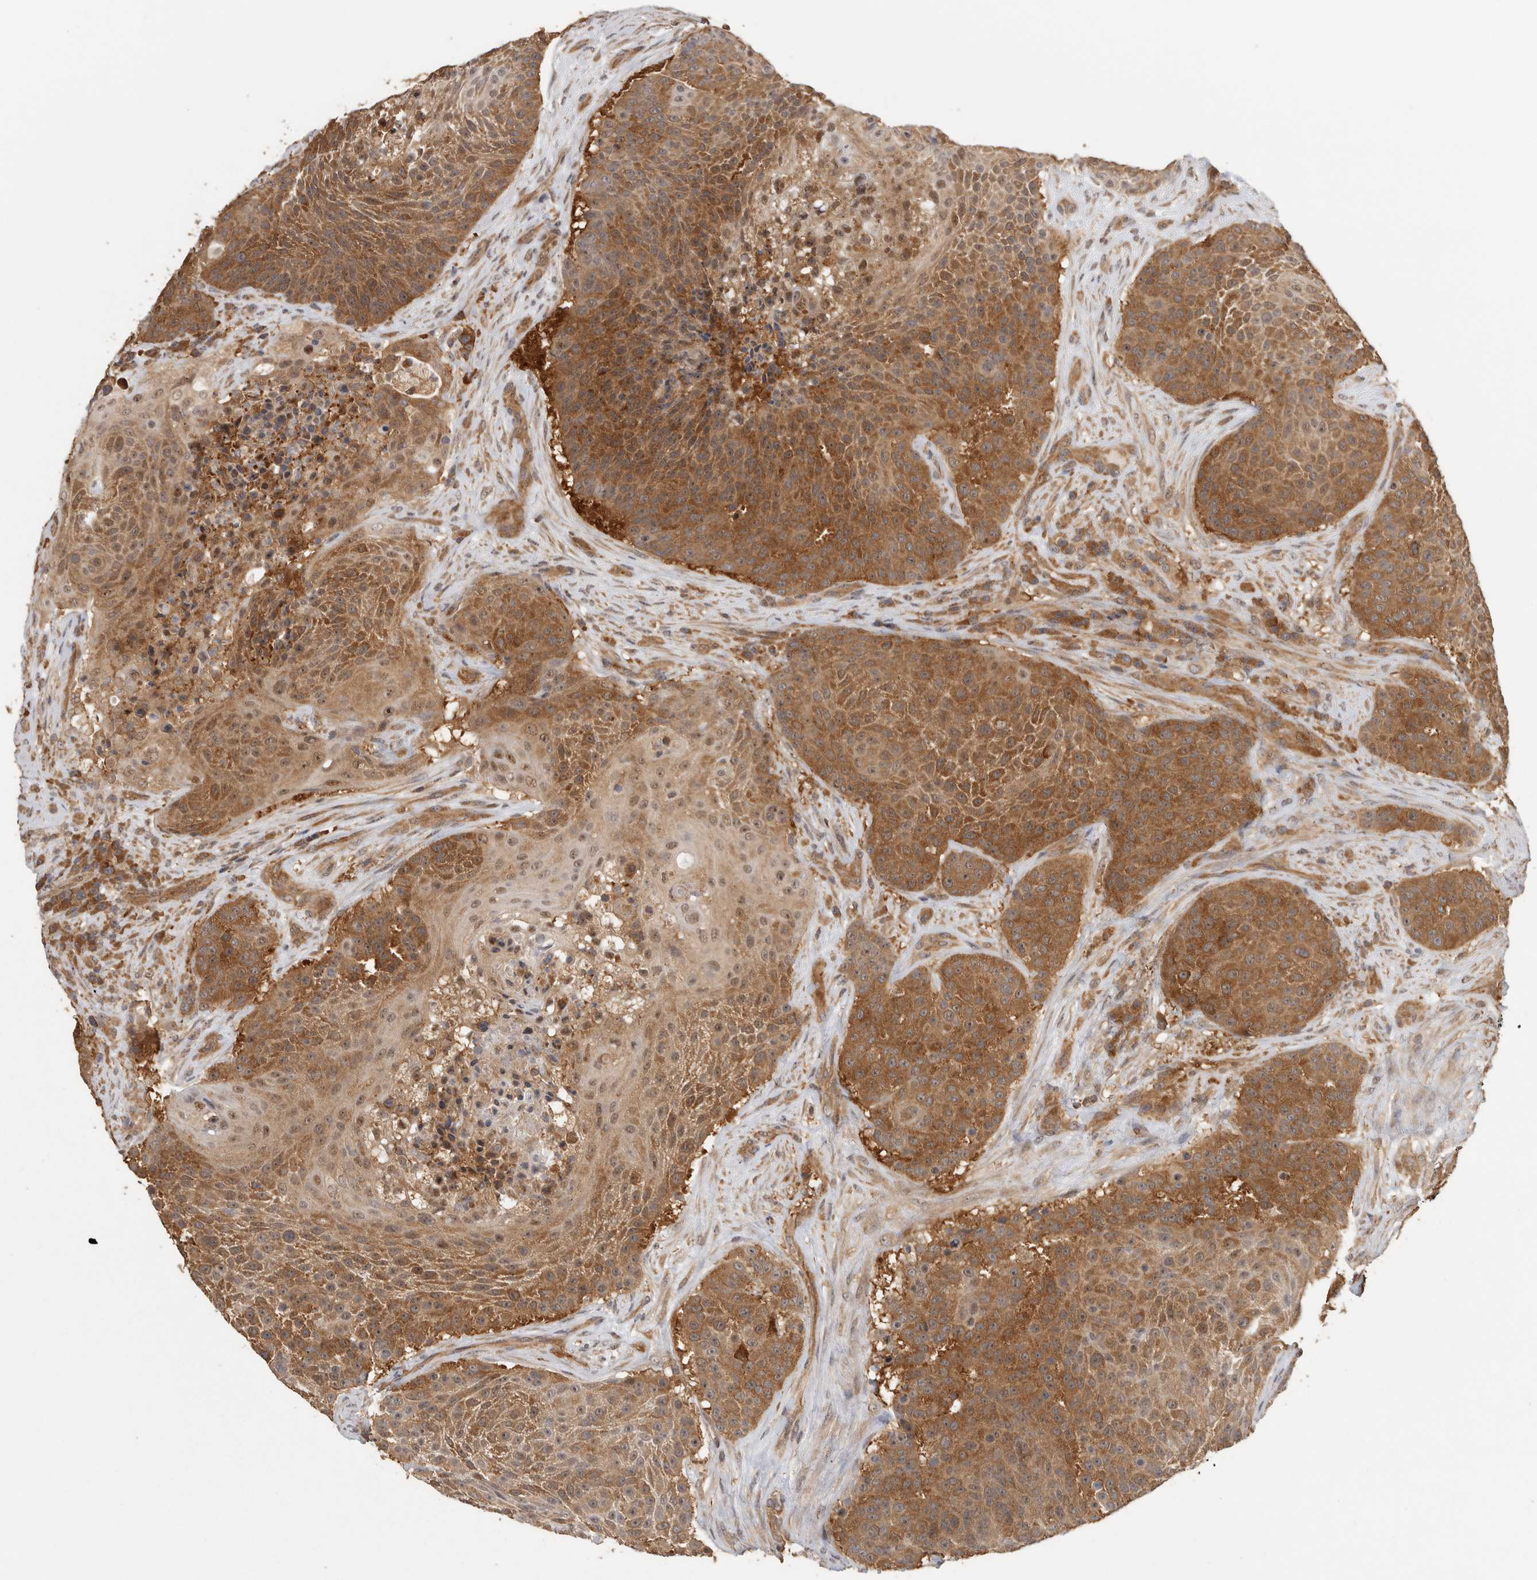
{"staining": {"intensity": "moderate", "quantity": ">75%", "location": "cytoplasmic/membranous,nuclear"}, "tissue": "urothelial cancer", "cell_type": "Tumor cells", "image_type": "cancer", "snomed": [{"axis": "morphology", "description": "Urothelial carcinoma, High grade"}, {"axis": "topography", "description": "Urinary bladder"}], "caption": "Immunohistochemical staining of urothelial cancer displays medium levels of moderate cytoplasmic/membranous and nuclear expression in about >75% of tumor cells. (DAB IHC, brown staining for protein, blue staining for nuclei).", "gene": "CCT8", "patient": {"sex": "female", "age": 63}}